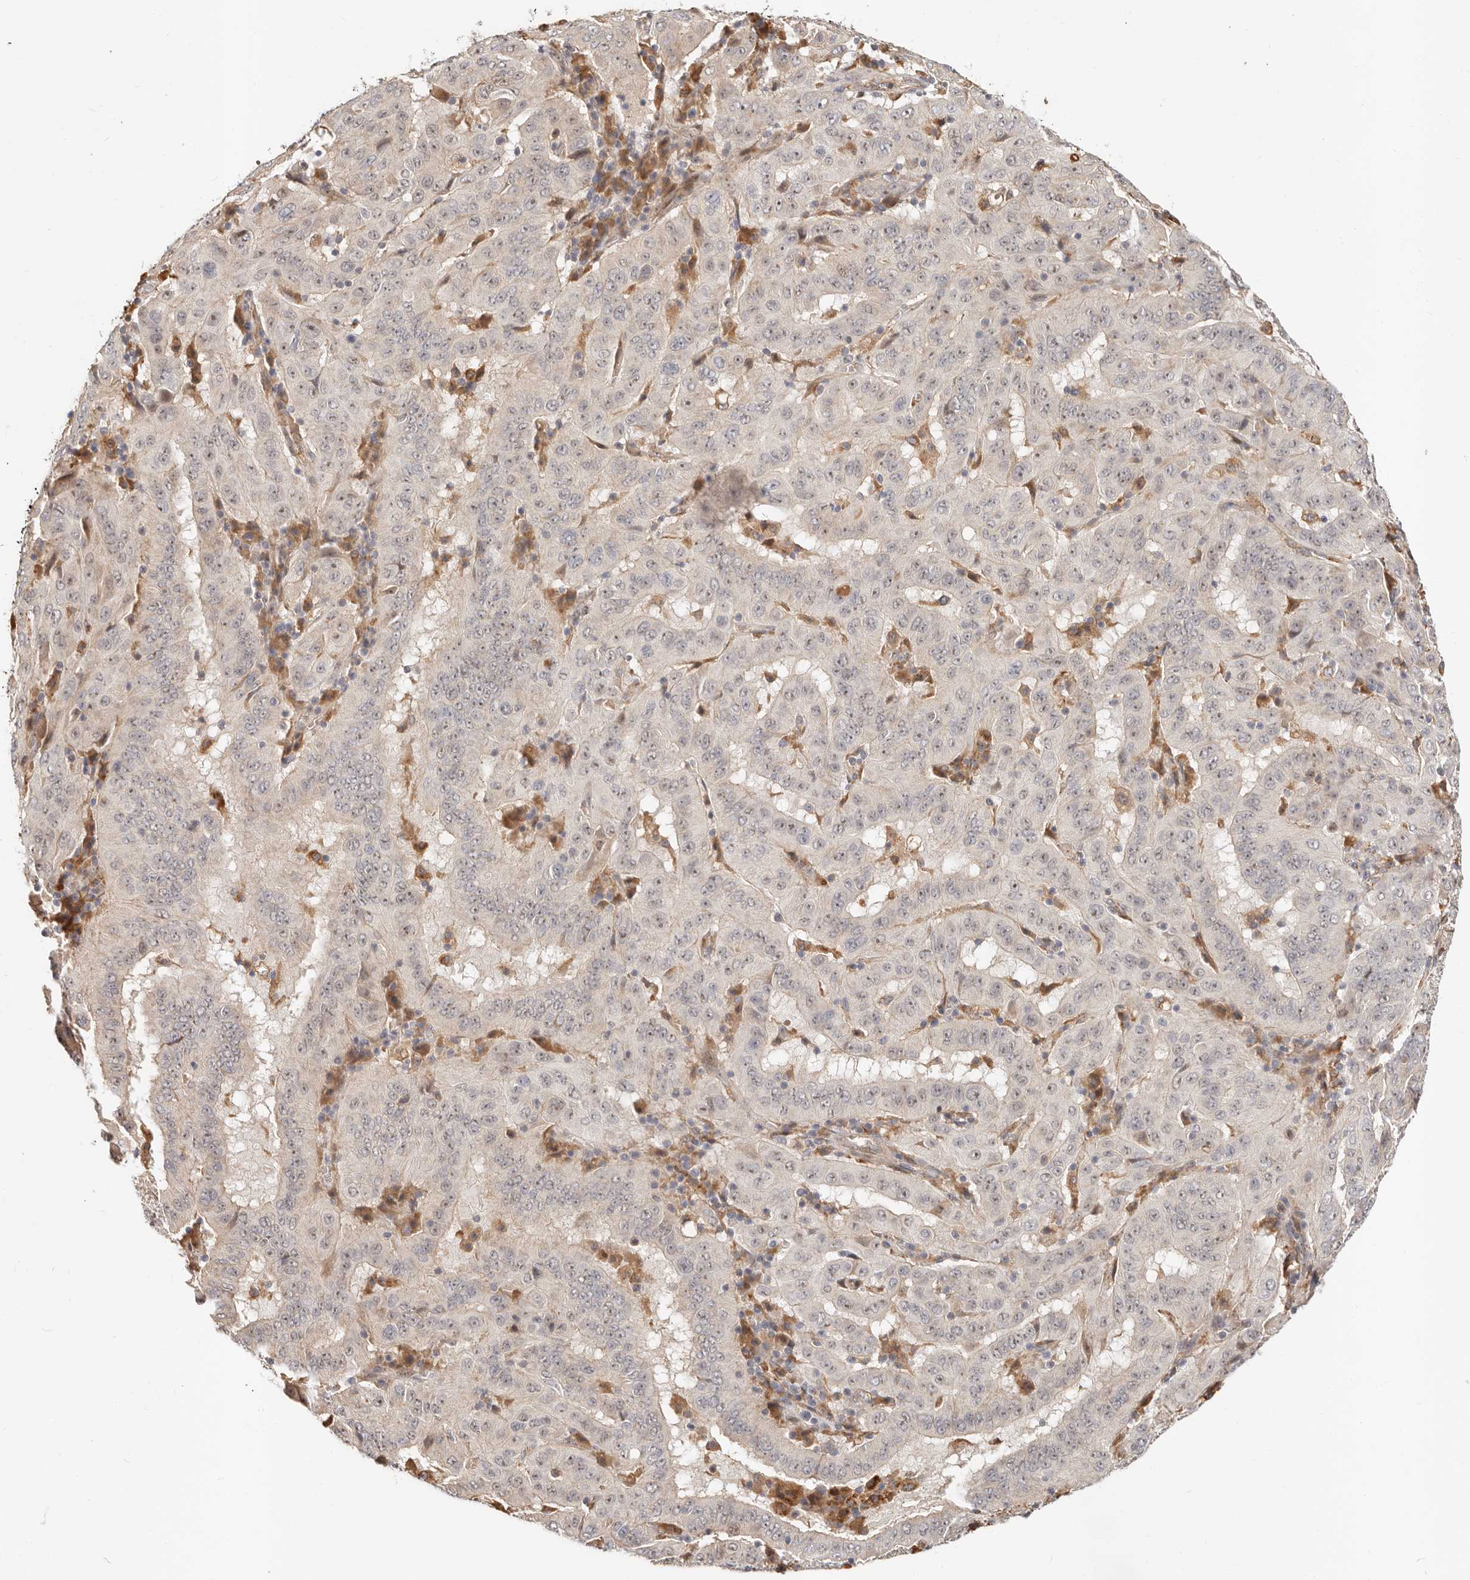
{"staining": {"intensity": "negative", "quantity": "none", "location": "none"}, "tissue": "pancreatic cancer", "cell_type": "Tumor cells", "image_type": "cancer", "snomed": [{"axis": "morphology", "description": "Adenocarcinoma, NOS"}, {"axis": "topography", "description": "Pancreas"}], "caption": "Adenocarcinoma (pancreatic) was stained to show a protein in brown. There is no significant expression in tumor cells.", "gene": "ZRANB1", "patient": {"sex": "male", "age": 63}}